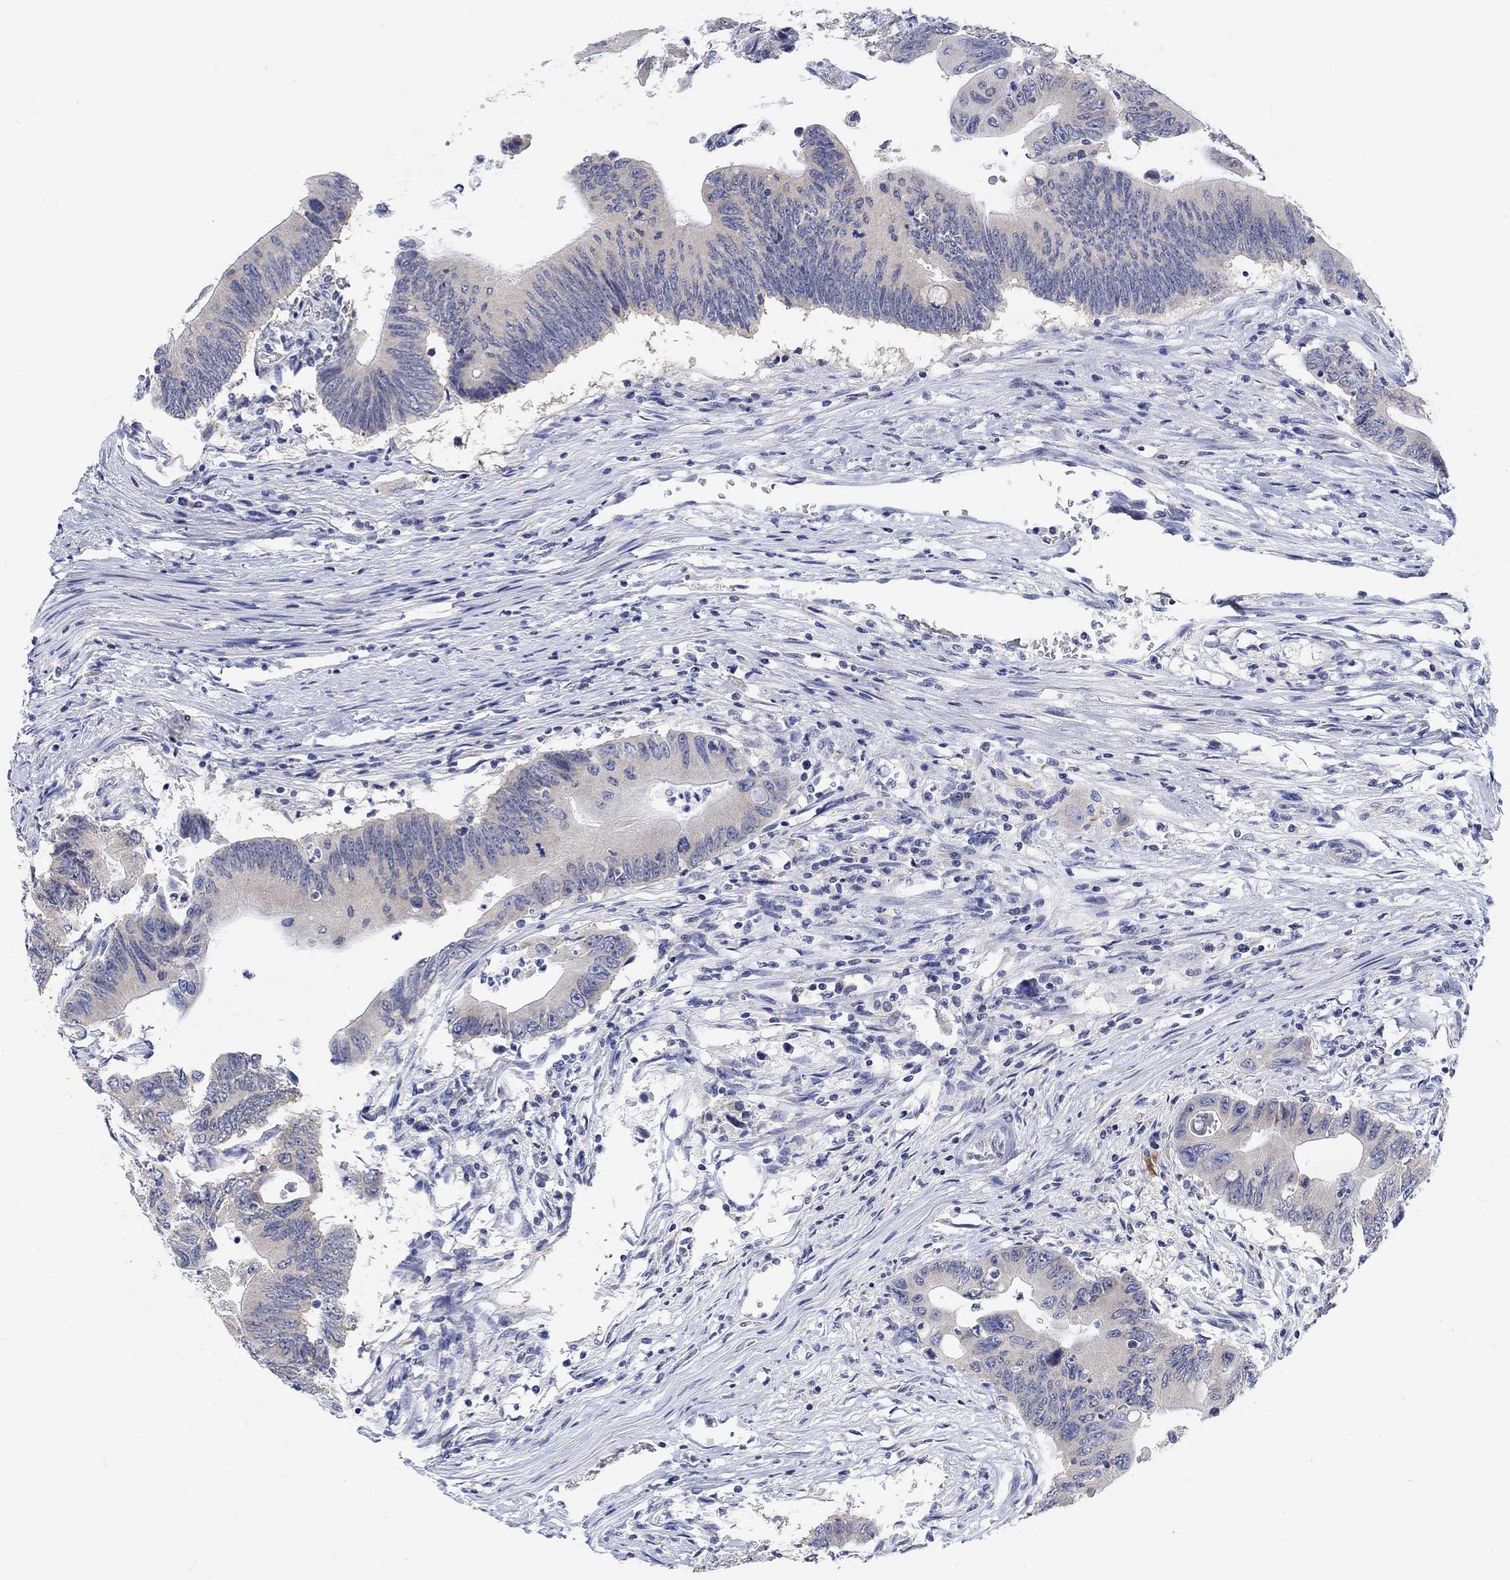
{"staining": {"intensity": "negative", "quantity": "none", "location": "none"}, "tissue": "colorectal cancer", "cell_type": "Tumor cells", "image_type": "cancer", "snomed": [{"axis": "morphology", "description": "Adenocarcinoma, NOS"}, {"axis": "topography", "description": "Colon"}], "caption": "The photomicrograph reveals no significant staining in tumor cells of adenocarcinoma (colorectal). (Stains: DAB (3,3'-diaminobenzidine) immunohistochemistry (IHC) with hematoxylin counter stain, Microscopy: brightfield microscopy at high magnification).", "gene": "ATP6V1E2", "patient": {"sex": "female", "age": 90}}